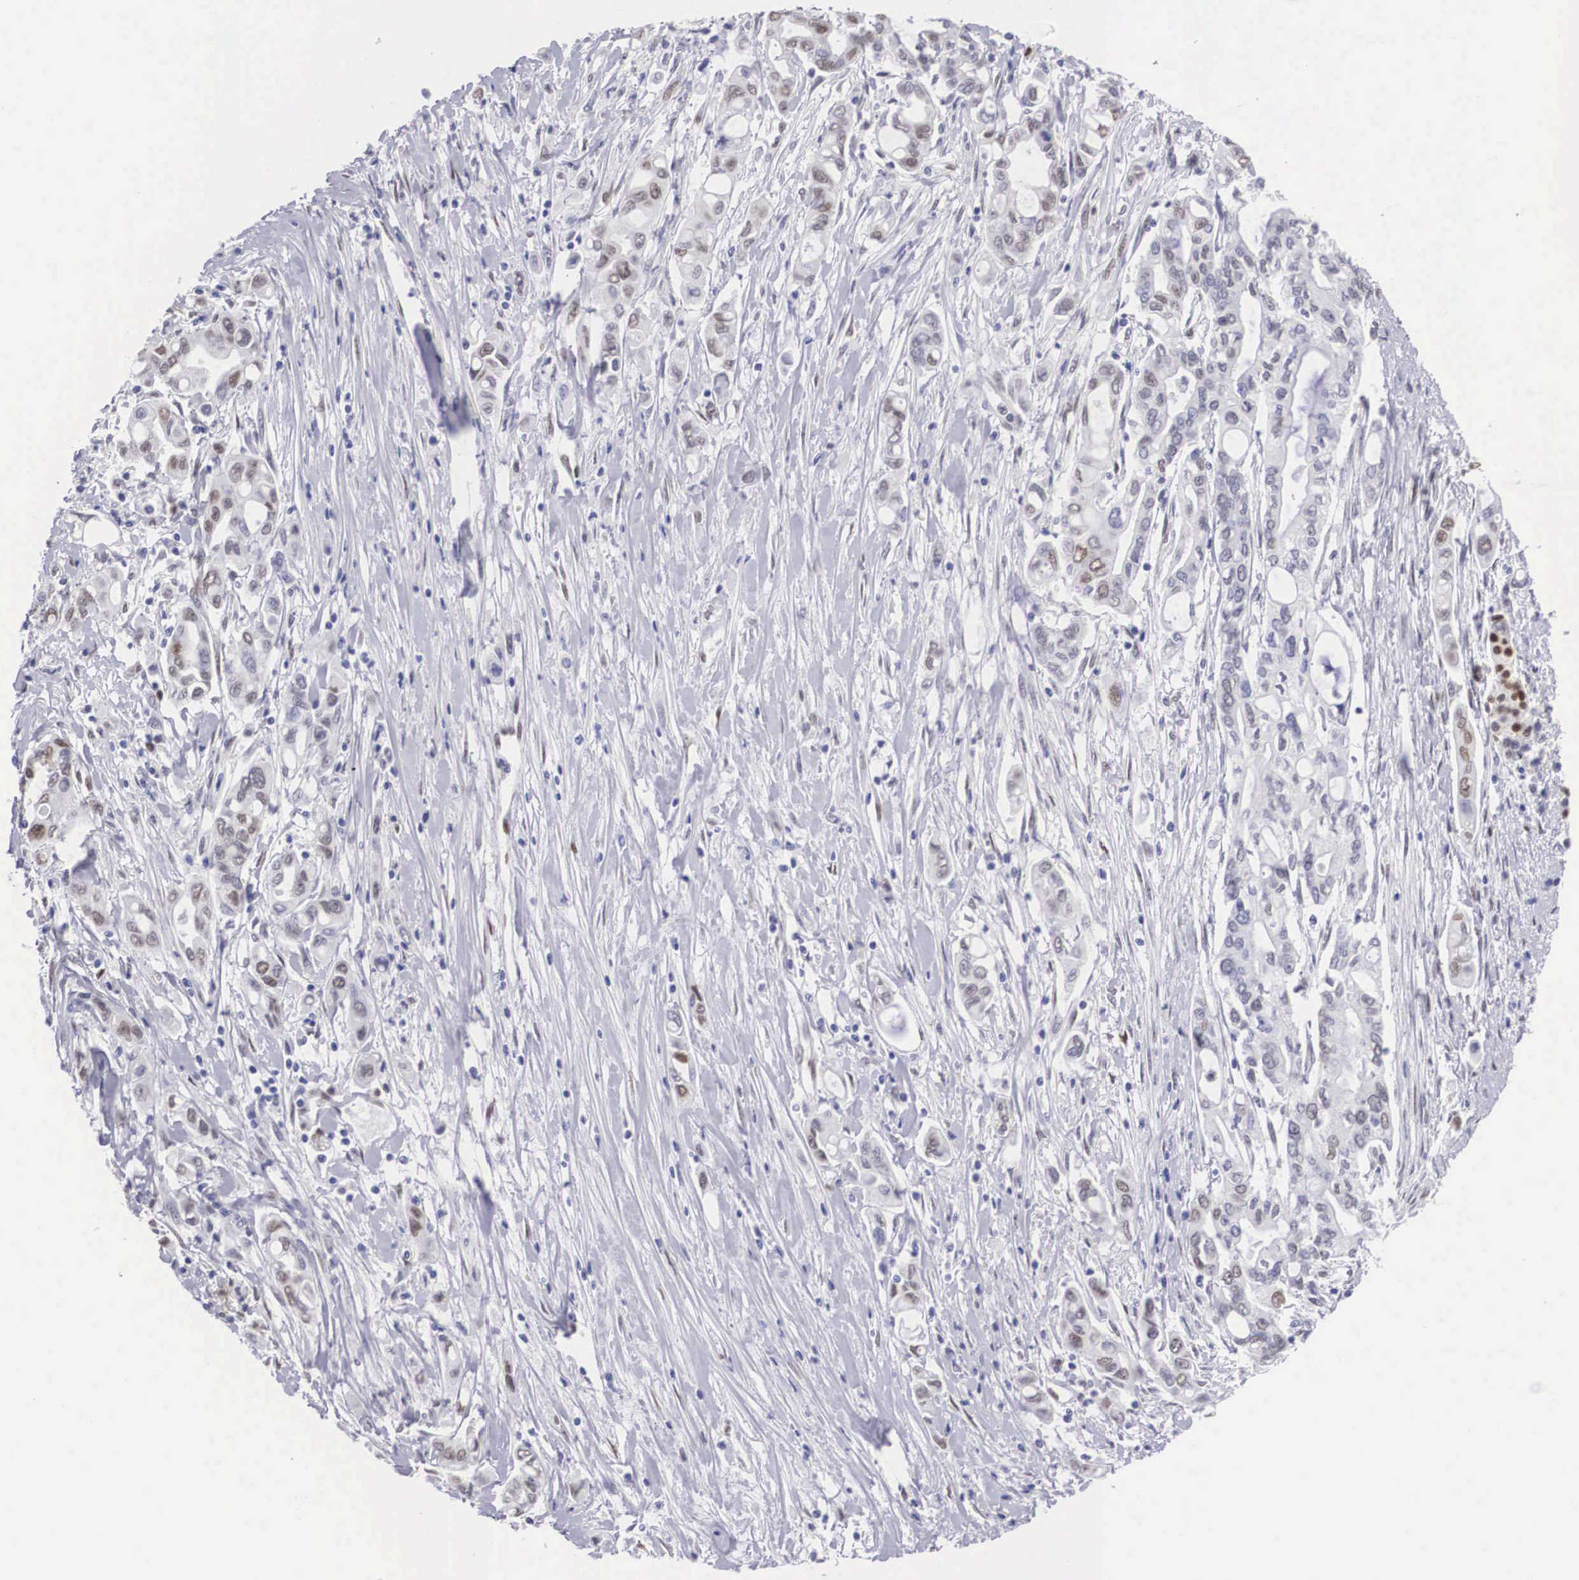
{"staining": {"intensity": "weak", "quantity": "<25%", "location": "nuclear"}, "tissue": "pancreatic cancer", "cell_type": "Tumor cells", "image_type": "cancer", "snomed": [{"axis": "morphology", "description": "Adenocarcinoma, NOS"}, {"axis": "topography", "description": "Pancreas"}], "caption": "This is a photomicrograph of immunohistochemistry staining of pancreatic cancer, which shows no expression in tumor cells. (DAB immunohistochemistry (IHC), high magnification).", "gene": "HMGN5", "patient": {"sex": "female", "age": 57}}